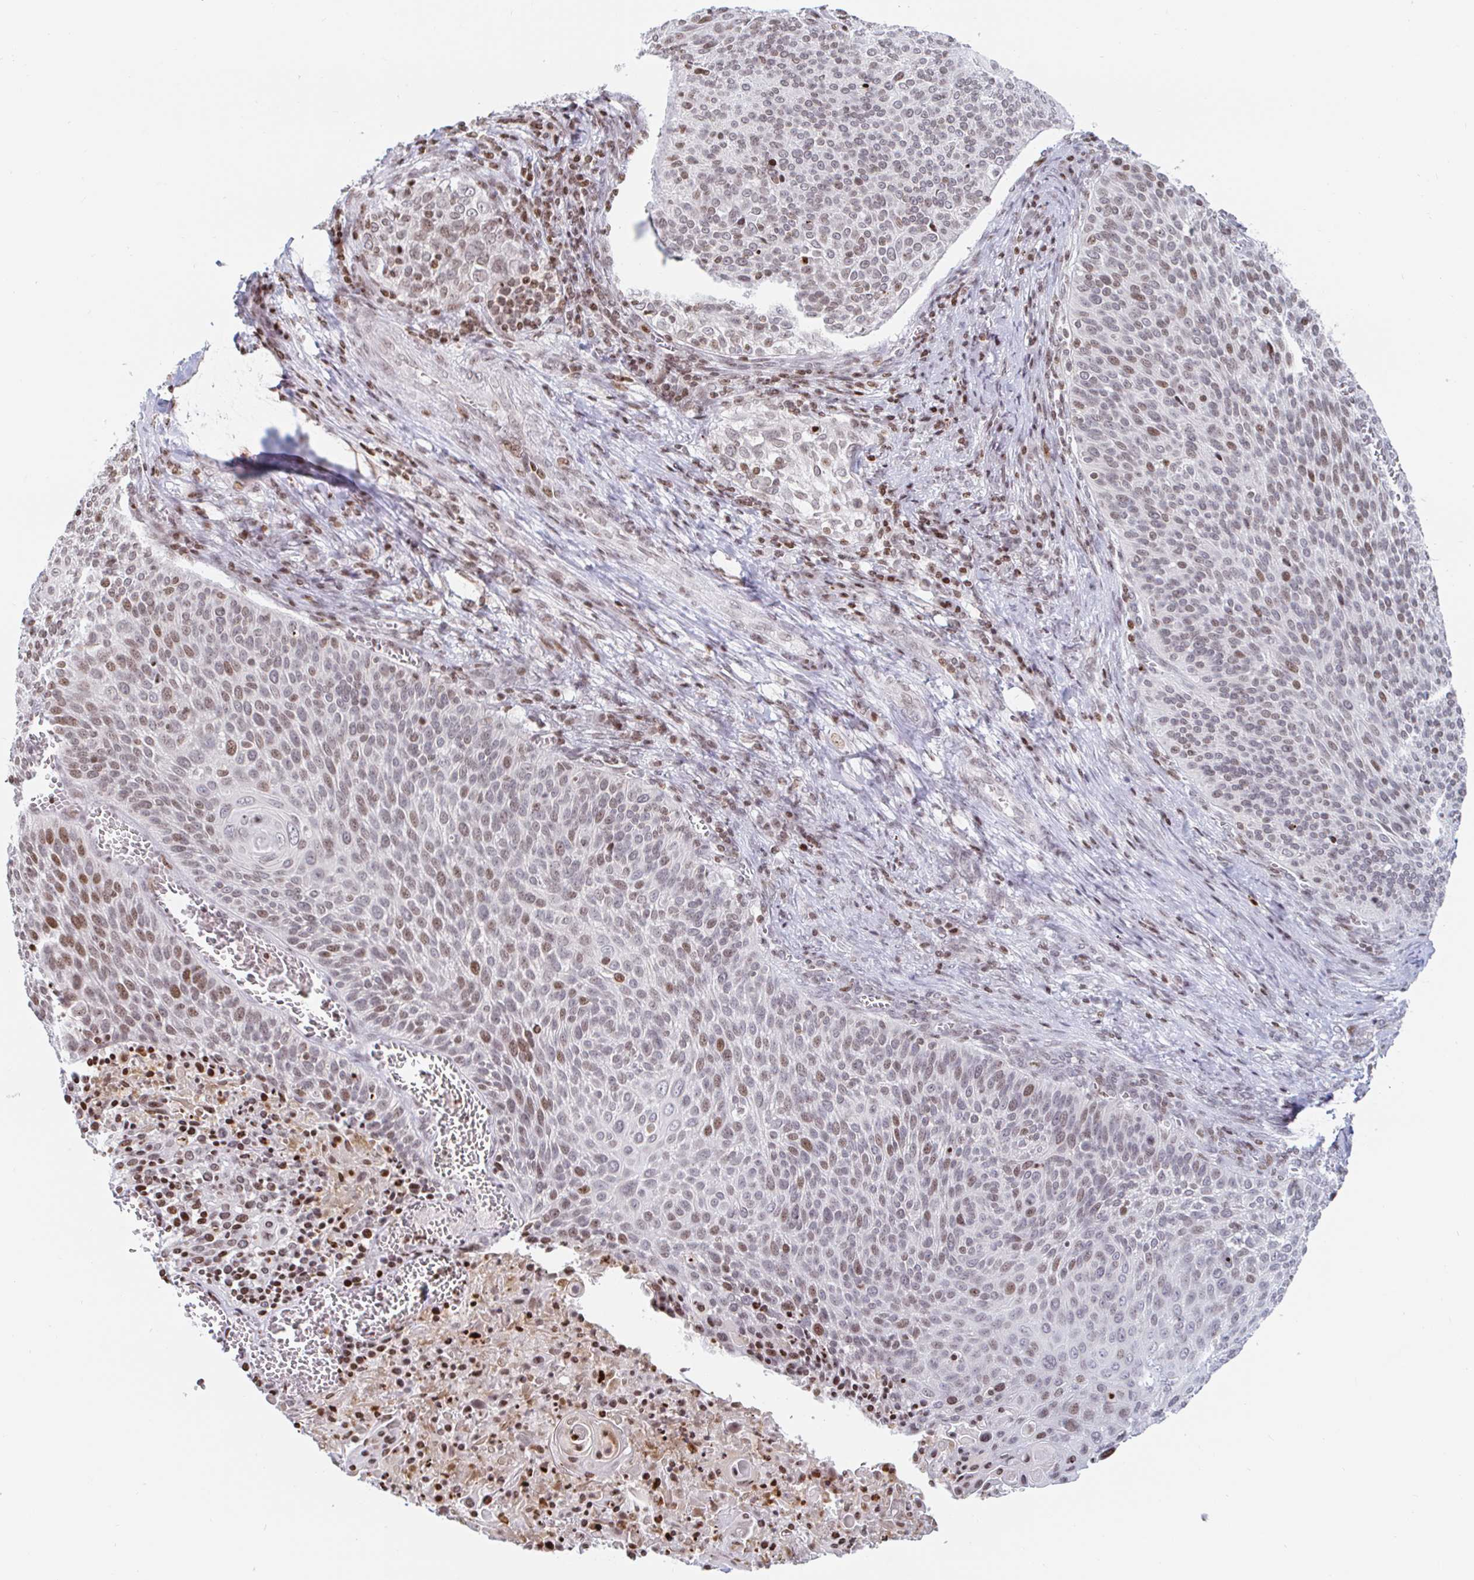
{"staining": {"intensity": "moderate", "quantity": "<25%", "location": "nuclear"}, "tissue": "cervical cancer", "cell_type": "Tumor cells", "image_type": "cancer", "snomed": [{"axis": "morphology", "description": "Squamous cell carcinoma, NOS"}, {"axis": "topography", "description": "Cervix"}], "caption": "Immunohistochemistry staining of cervical cancer, which exhibits low levels of moderate nuclear positivity in about <25% of tumor cells indicating moderate nuclear protein expression. The staining was performed using DAB (brown) for protein detection and nuclei were counterstained in hematoxylin (blue).", "gene": "HOXC10", "patient": {"sex": "female", "age": 31}}